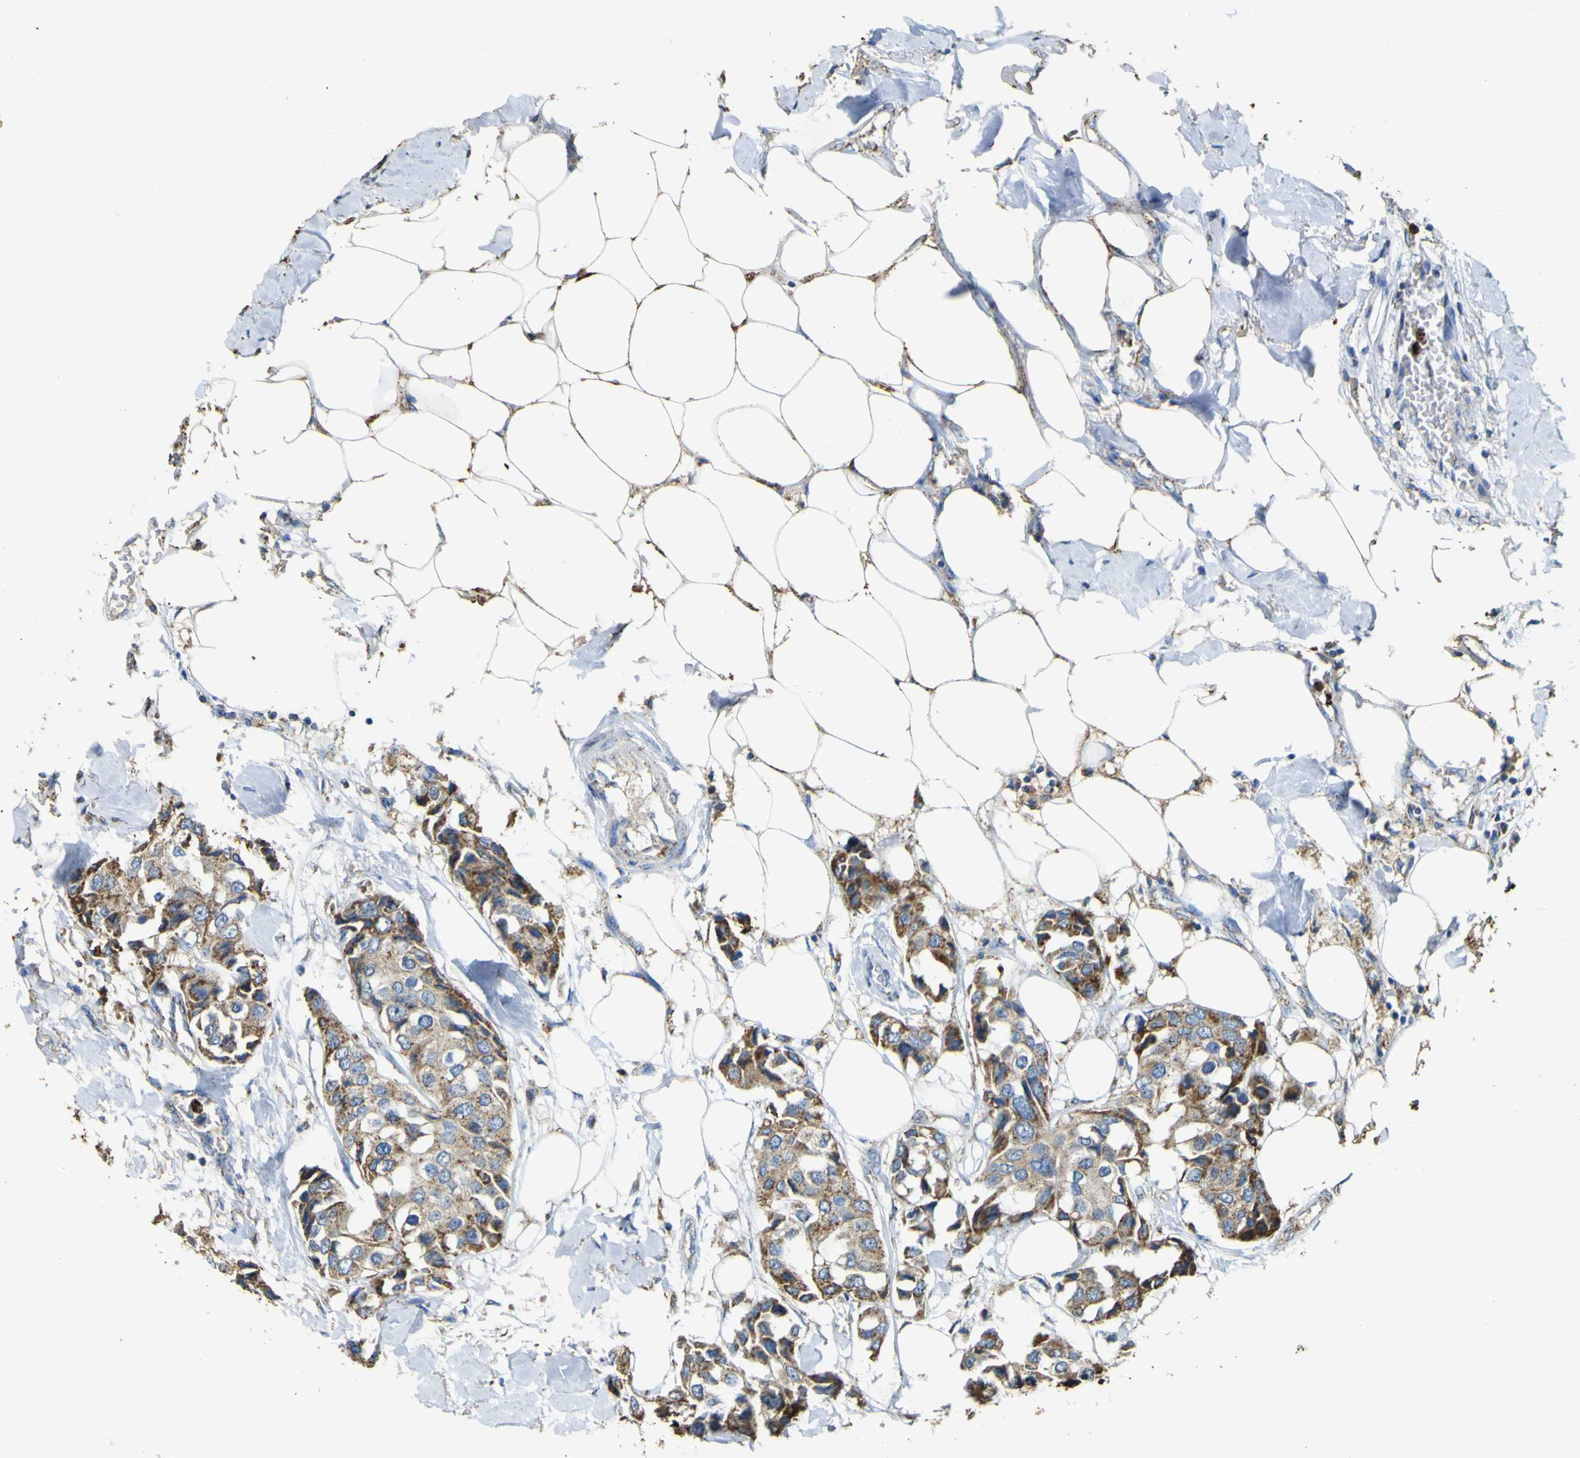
{"staining": {"intensity": "strong", "quantity": ">75%", "location": "cytoplasmic/membranous"}, "tissue": "breast cancer", "cell_type": "Tumor cells", "image_type": "cancer", "snomed": [{"axis": "morphology", "description": "Duct carcinoma"}, {"axis": "topography", "description": "Breast"}], "caption": "Immunohistochemistry histopathology image of infiltrating ductal carcinoma (breast) stained for a protein (brown), which shows high levels of strong cytoplasmic/membranous positivity in about >75% of tumor cells.", "gene": "ACSL3", "patient": {"sex": "female", "age": 80}}